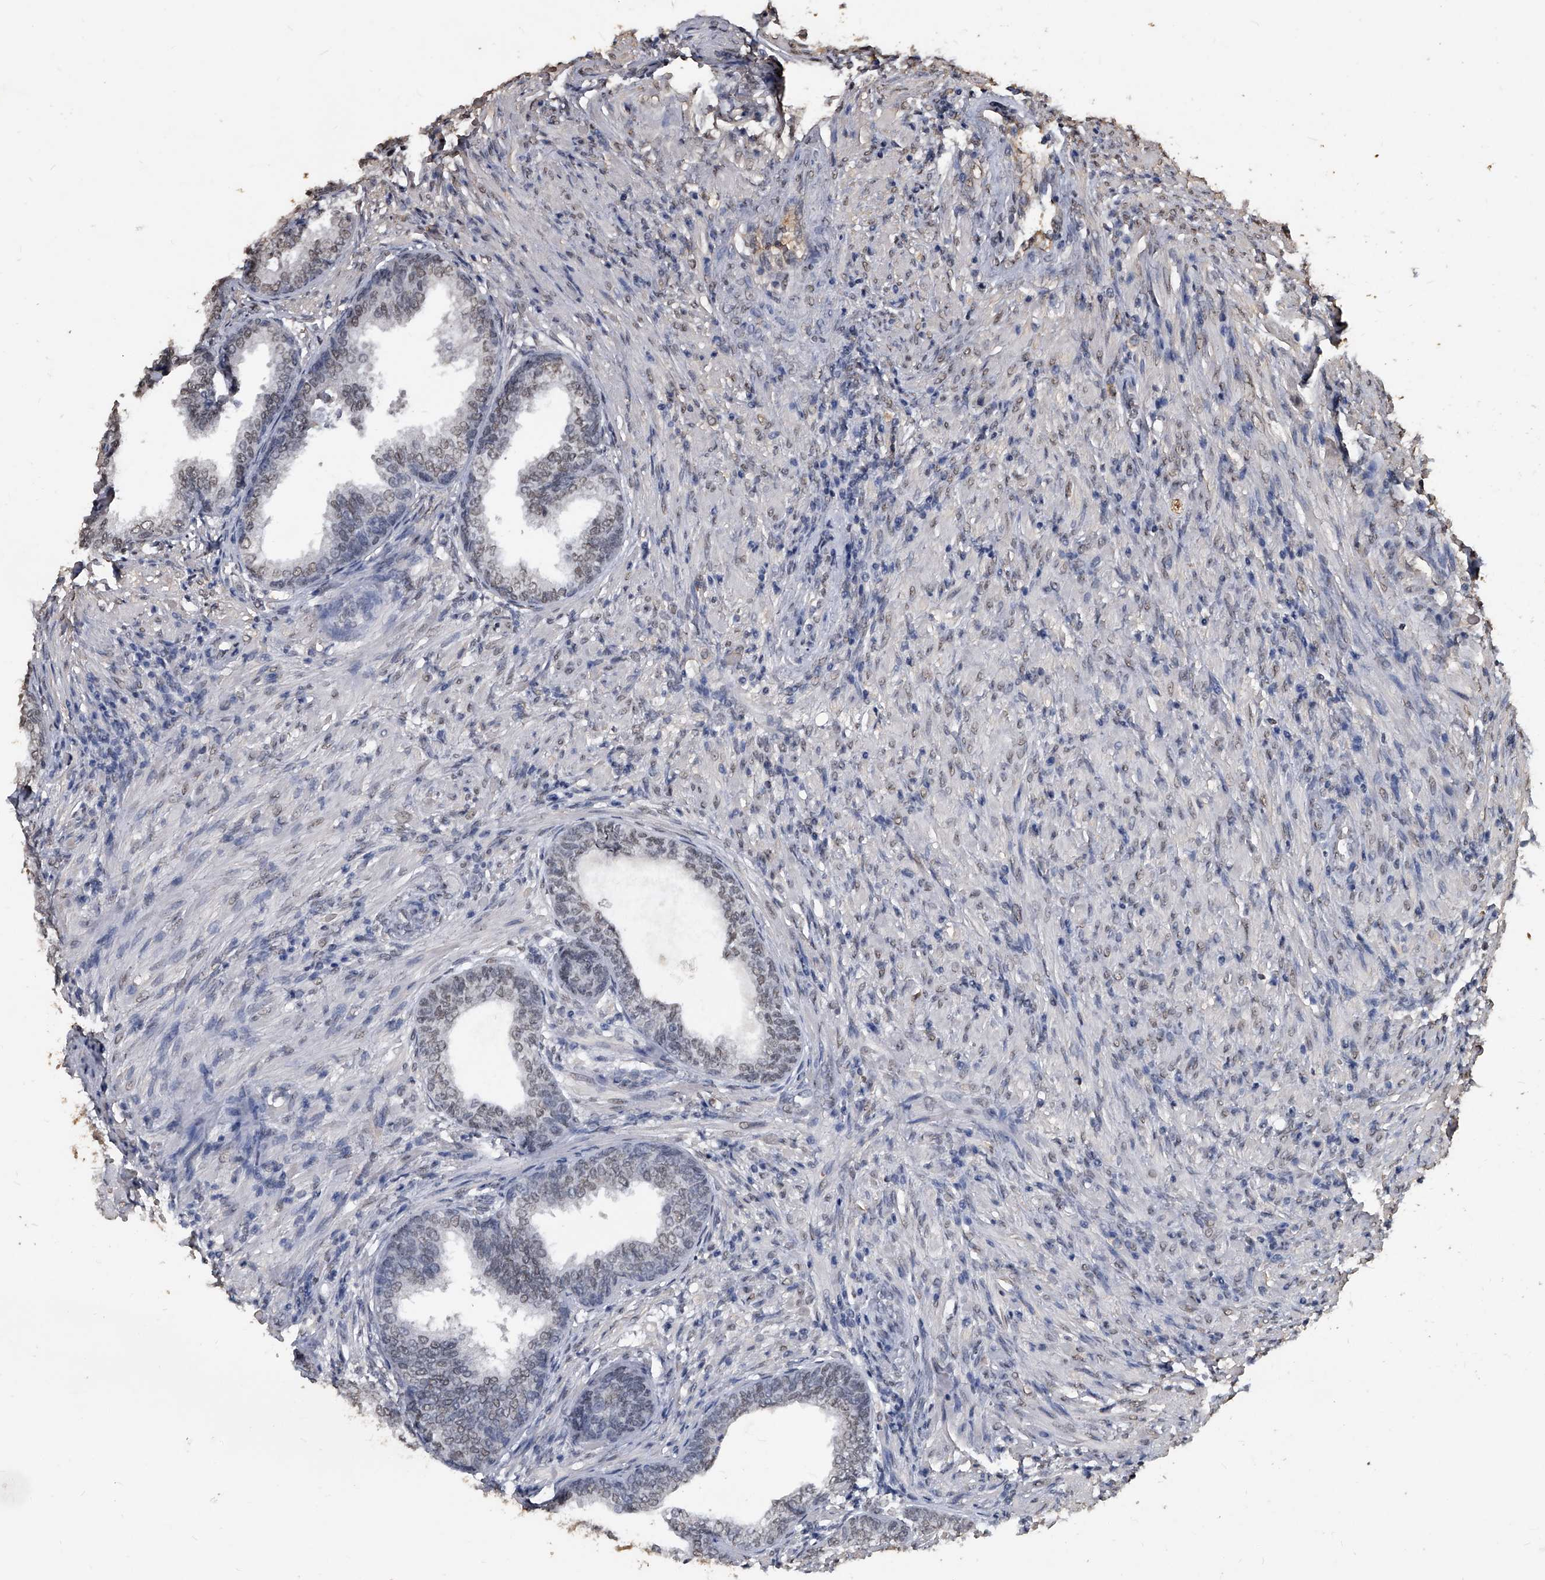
{"staining": {"intensity": "weak", "quantity": "25%-75%", "location": "nuclear"}, "tissue": "prostate", "cell_type": "Glandular cells", "image_type": "normal", "snomed": [{"axis": "morphology", "description": "Normal tissue, NOS"}, {"axis": "topography", "description": "Prostate"}], "caption": "Normal prostate was stained to show a protein in brown. There is low levels of weak nuclear expression in about 25%-75% of glandular cells. (DAB (3,3'-diaminobenzidine) IHC, brown staining for protein, blue staining for nuclei).", "gene": "MATR3", "patient": {"sex": "male", "age": 76}}